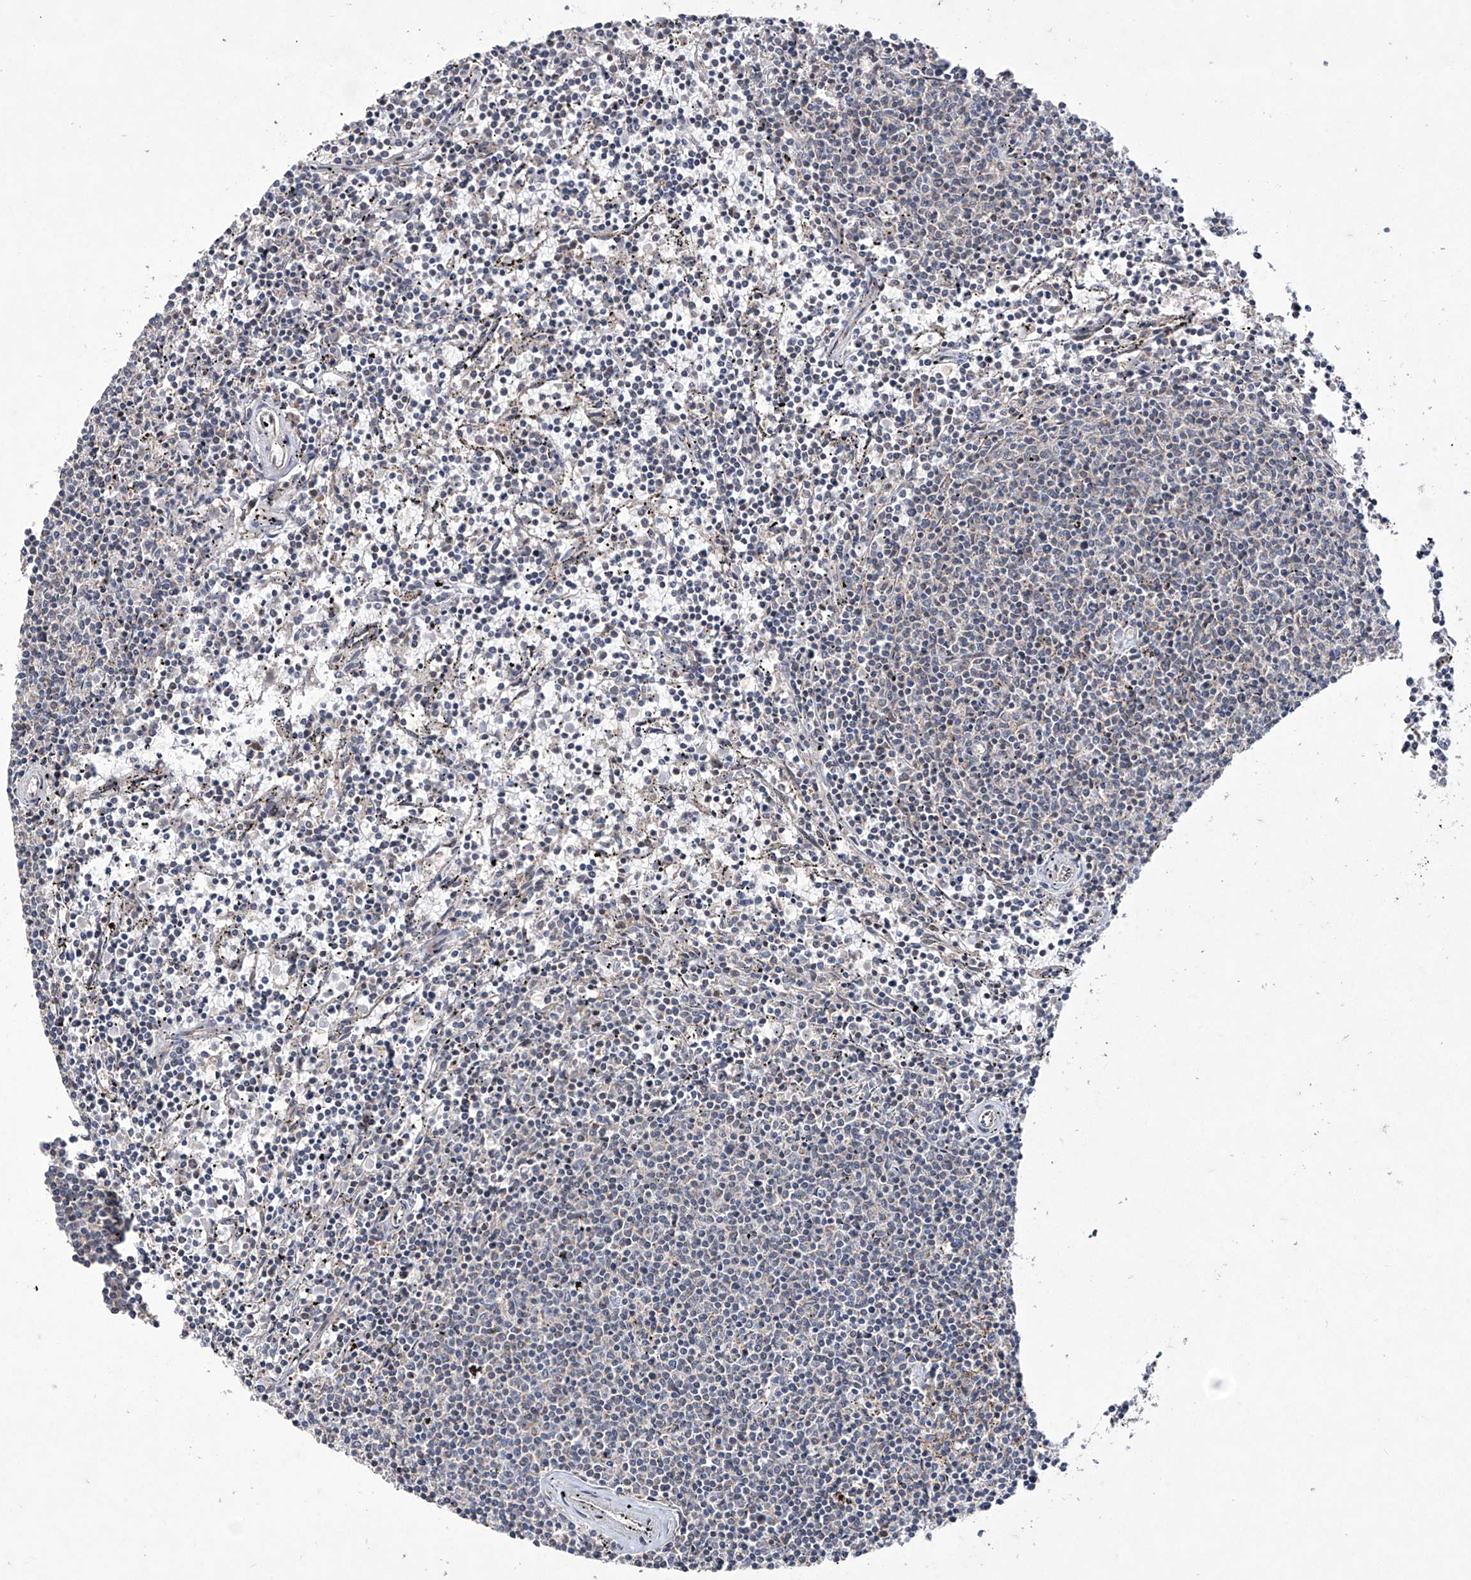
{"staining": {"intensity": "negative", "quantity": "none", "location": "none"}, "tissue": "lymphoma", "cell_type": "Tumor cells", "image_type": "cancer", "snomed": [{"axis": "morphology", "description": "Malignant lymphoma, non-Hodgkin's type, Low grade"}, {"axis": "topography", "description": "Spleen"}], "caption": "An immunohistochemistry histopathology image of lymphoma is shown. There is no staining in tumor cells of lymphoma.", "gene": "TRIM60", "patient": {"sex": "female", "age": 50}}